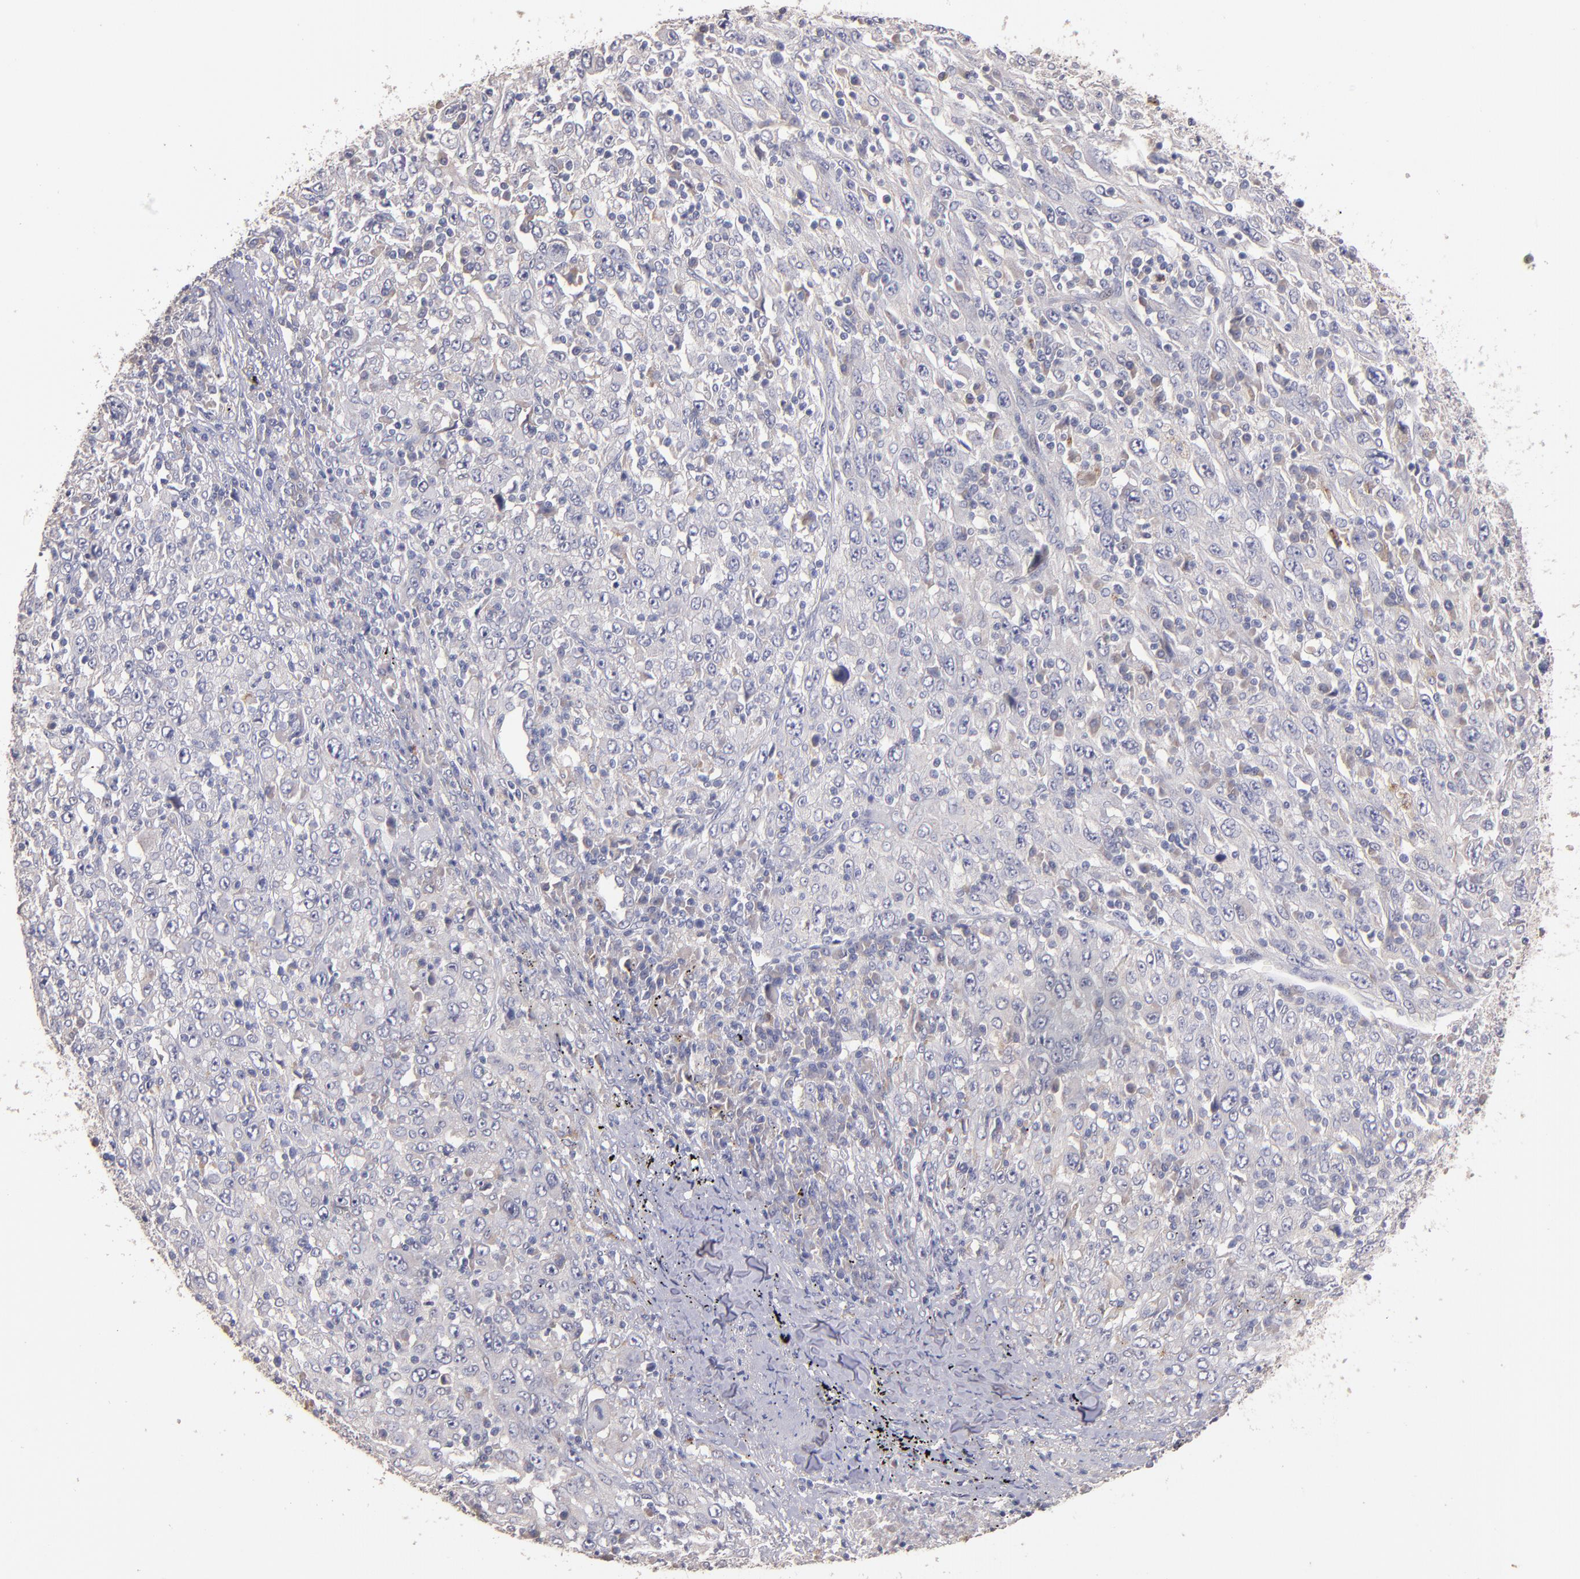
{"staining": {"intensity": "weak", "quantity": "<25%", "location": "cytoplasmic/membranous"}, "tissue": "melanoma", "cell_type": "Tumor cells", "image_type": "cancer", "snomed": [{"axis": "morphology", "description": "Malignant melanoma, Metastatic site"}, {"axis": "topography", "description": "Skin"}], "caption": "Immunohistochemistry (IHC) of human melanoma demonstrates no positivity in tumor cells.", "gene": "MAGEE1", "patient": {"sex": "female", "age": 56}}